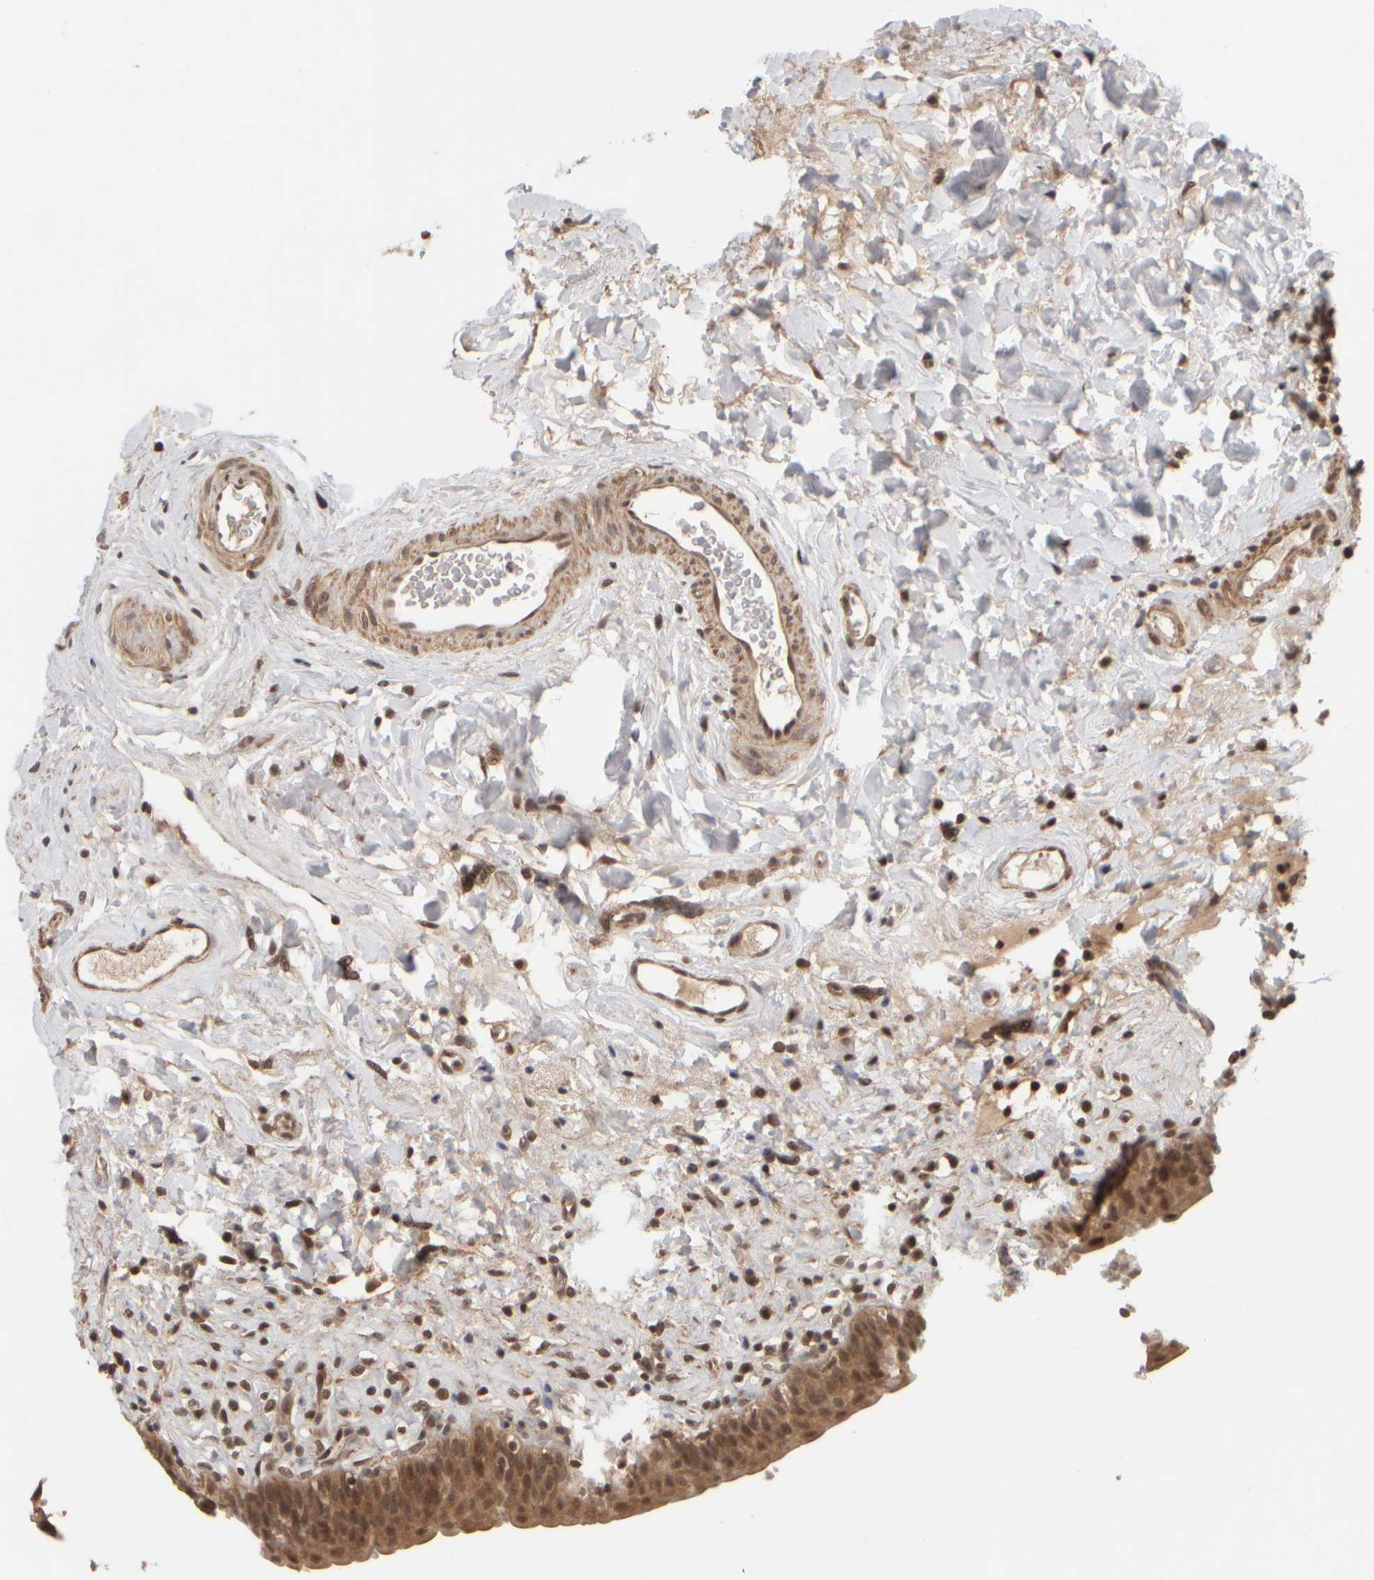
{"staining": {"intensity": "moderate", "quantity": ">75%", "location": "cytoplasmic/membranous,nuclear"}, "tissue": "urinary bladder", "cell_type": "Urothelial cells", "image_type": "normal", "snomed": [{"axis": "morphology", "description": "Normal tissue, NOS"}, {"axis": "topography", "description": "Urinary bladder"}], "caption": "A micrograph showing moderate cytoplasmic/membranous,nuclear expression in approximately >75% of urothelial cells in unremarkable urinary bladder, as visualized by brown immunohistochemical staining.", "gene": "SYNRG", "patient": {"sex": "male", "age": 83}}